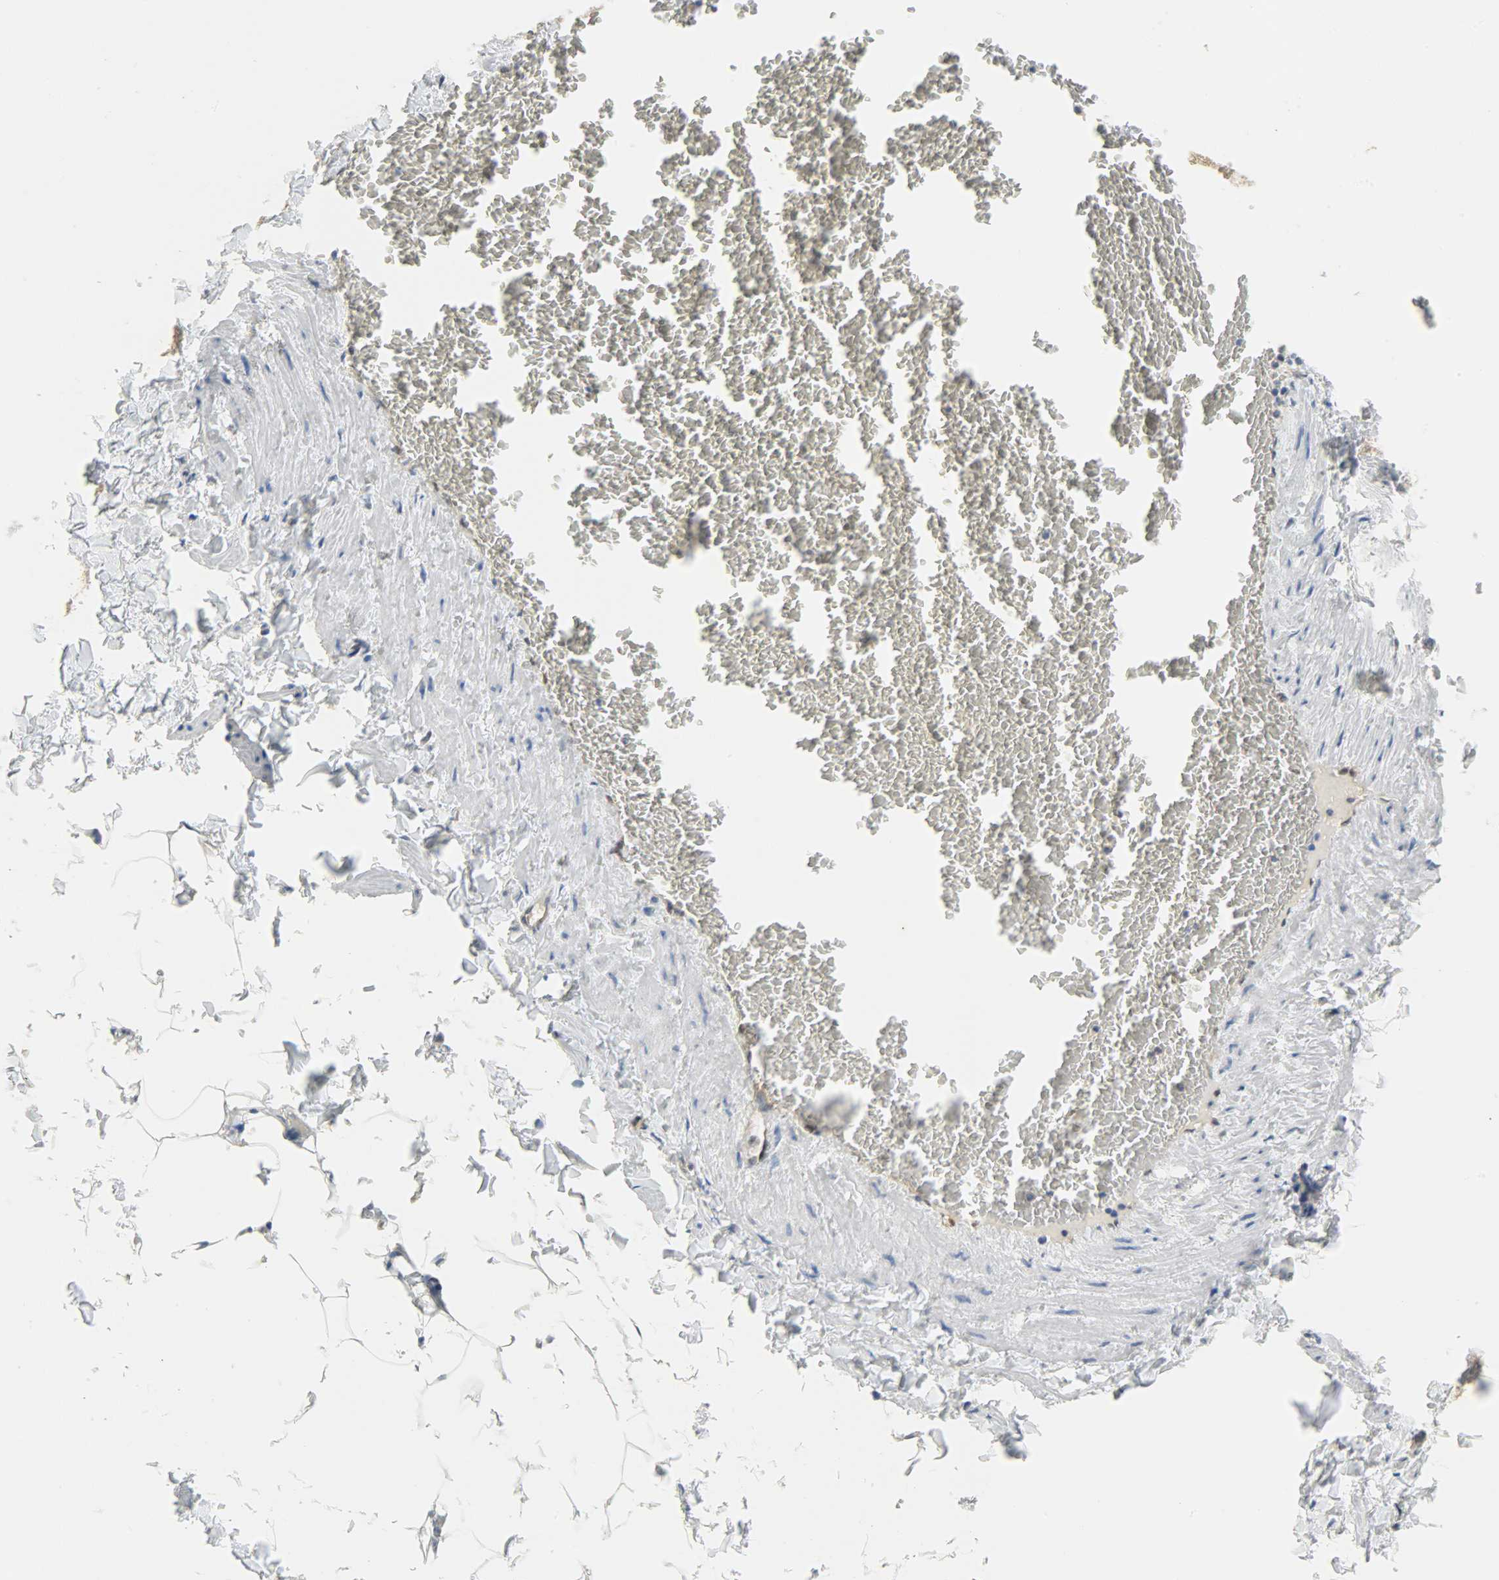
{"staining": {"intensity": "negative", "quantity": "none", "location": "none"}, "tissue": "adipose tissue", "cell_type": "Adipocytes", "image_type": "normal", "snomed": [{"axis": "morphology", "description": "Normal tissue, NOS"}, {"axis": "topography", "description": "Vascular tissue"}], "caption": "Immunohistochemistry (IHC) of normal adipose tissue reveals no positivity in adipocytes.", "gene": "FKBP1A", "patient": {"sex": "male", "age": 41}}